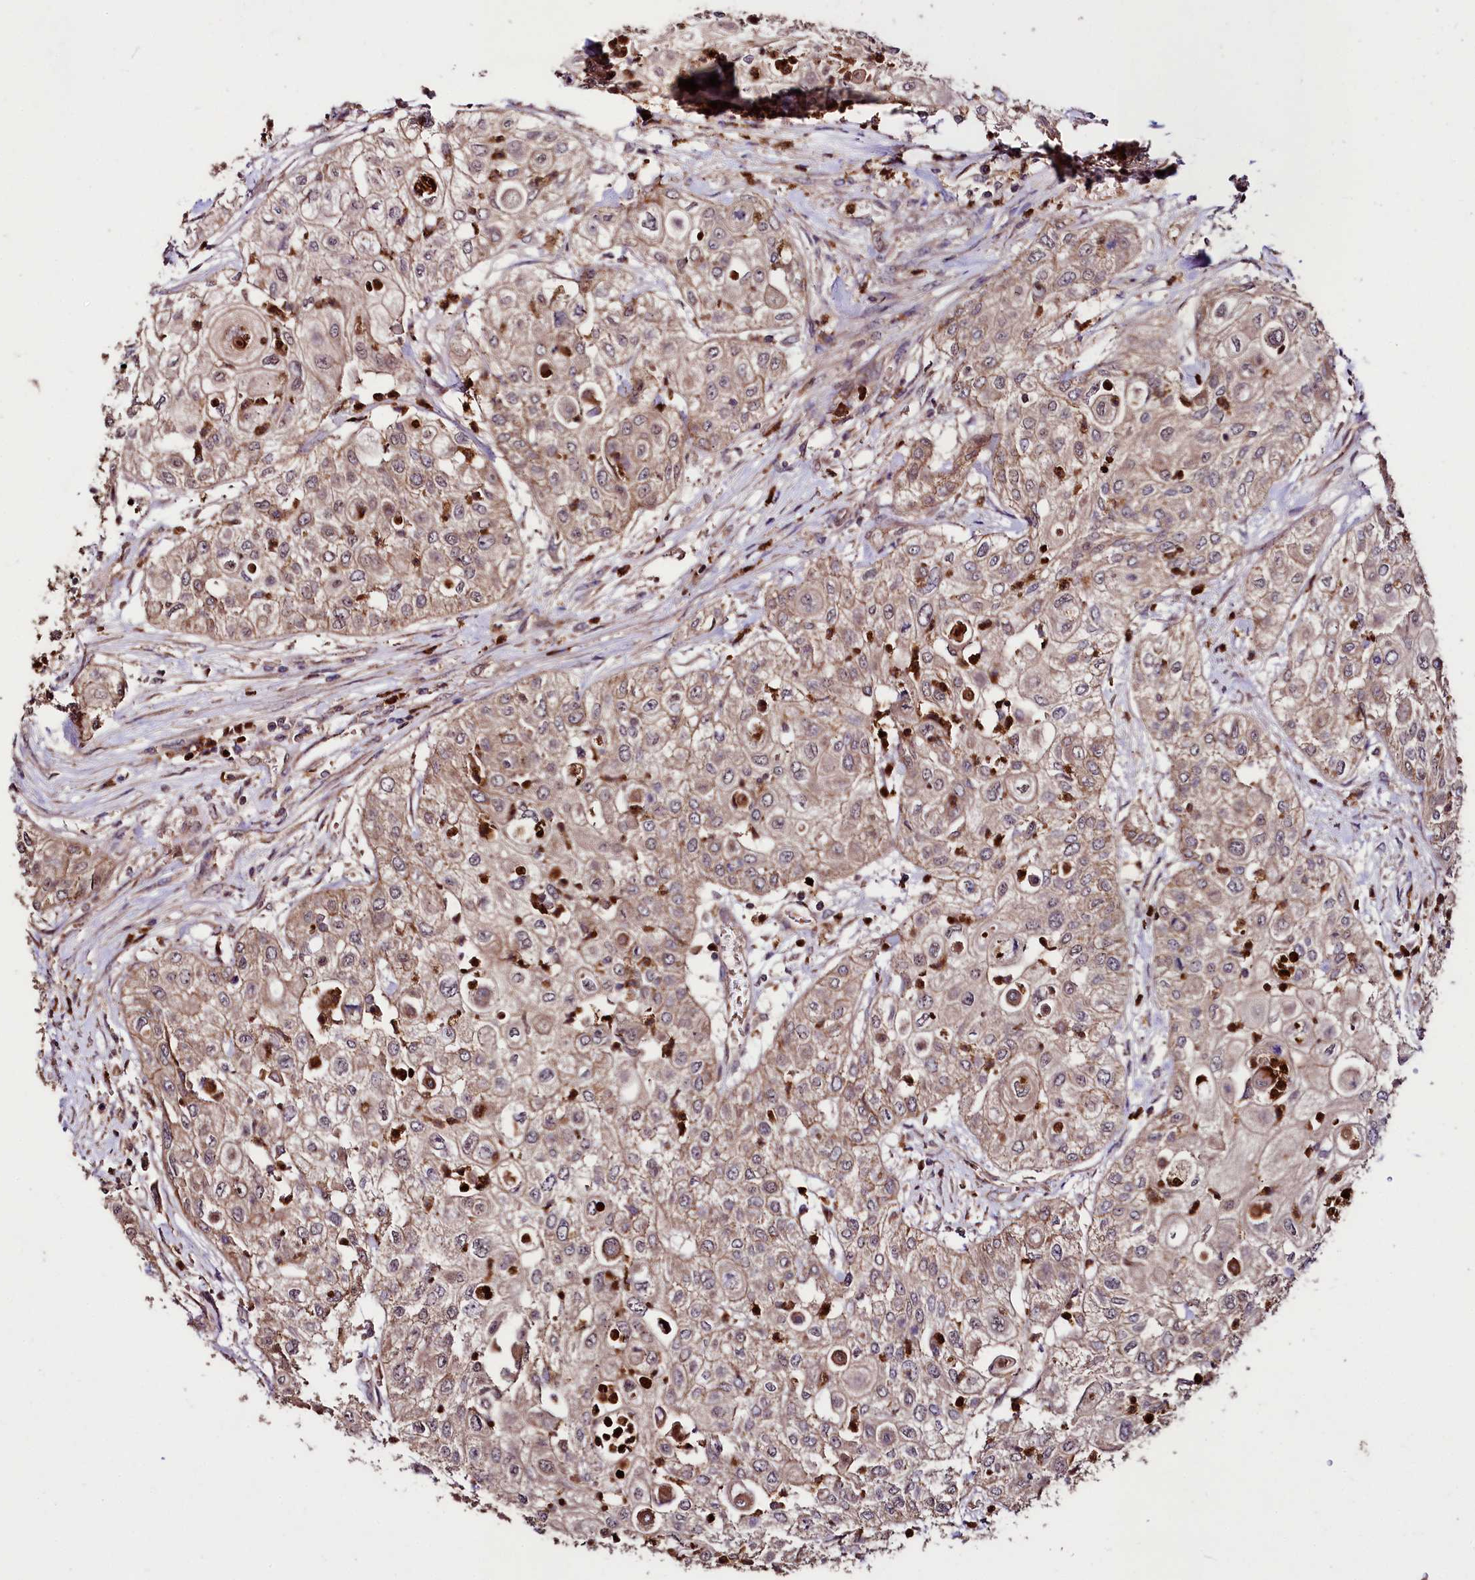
{"staining": {"intensity": "weak", "quantity": ">75%", "location": "cytoplasmic/membranous"}, "tissue": "urothelial cancer", "cell_type": "Tumor cells", "image_type": "cancer", "snomed": [{"axis": "morphology", "description": "Urothelial carcinoma, High grade"}, {"axis": "topography", "description": "Urinary bladder"}], "caption": "High-grade urothelial carcinoma tissue shows weak cytoplasmic/membranous positivity in approximately >75% of tumor cells", "gene": "KLRB1", "patient": {"sex": "female", "age": 79}}